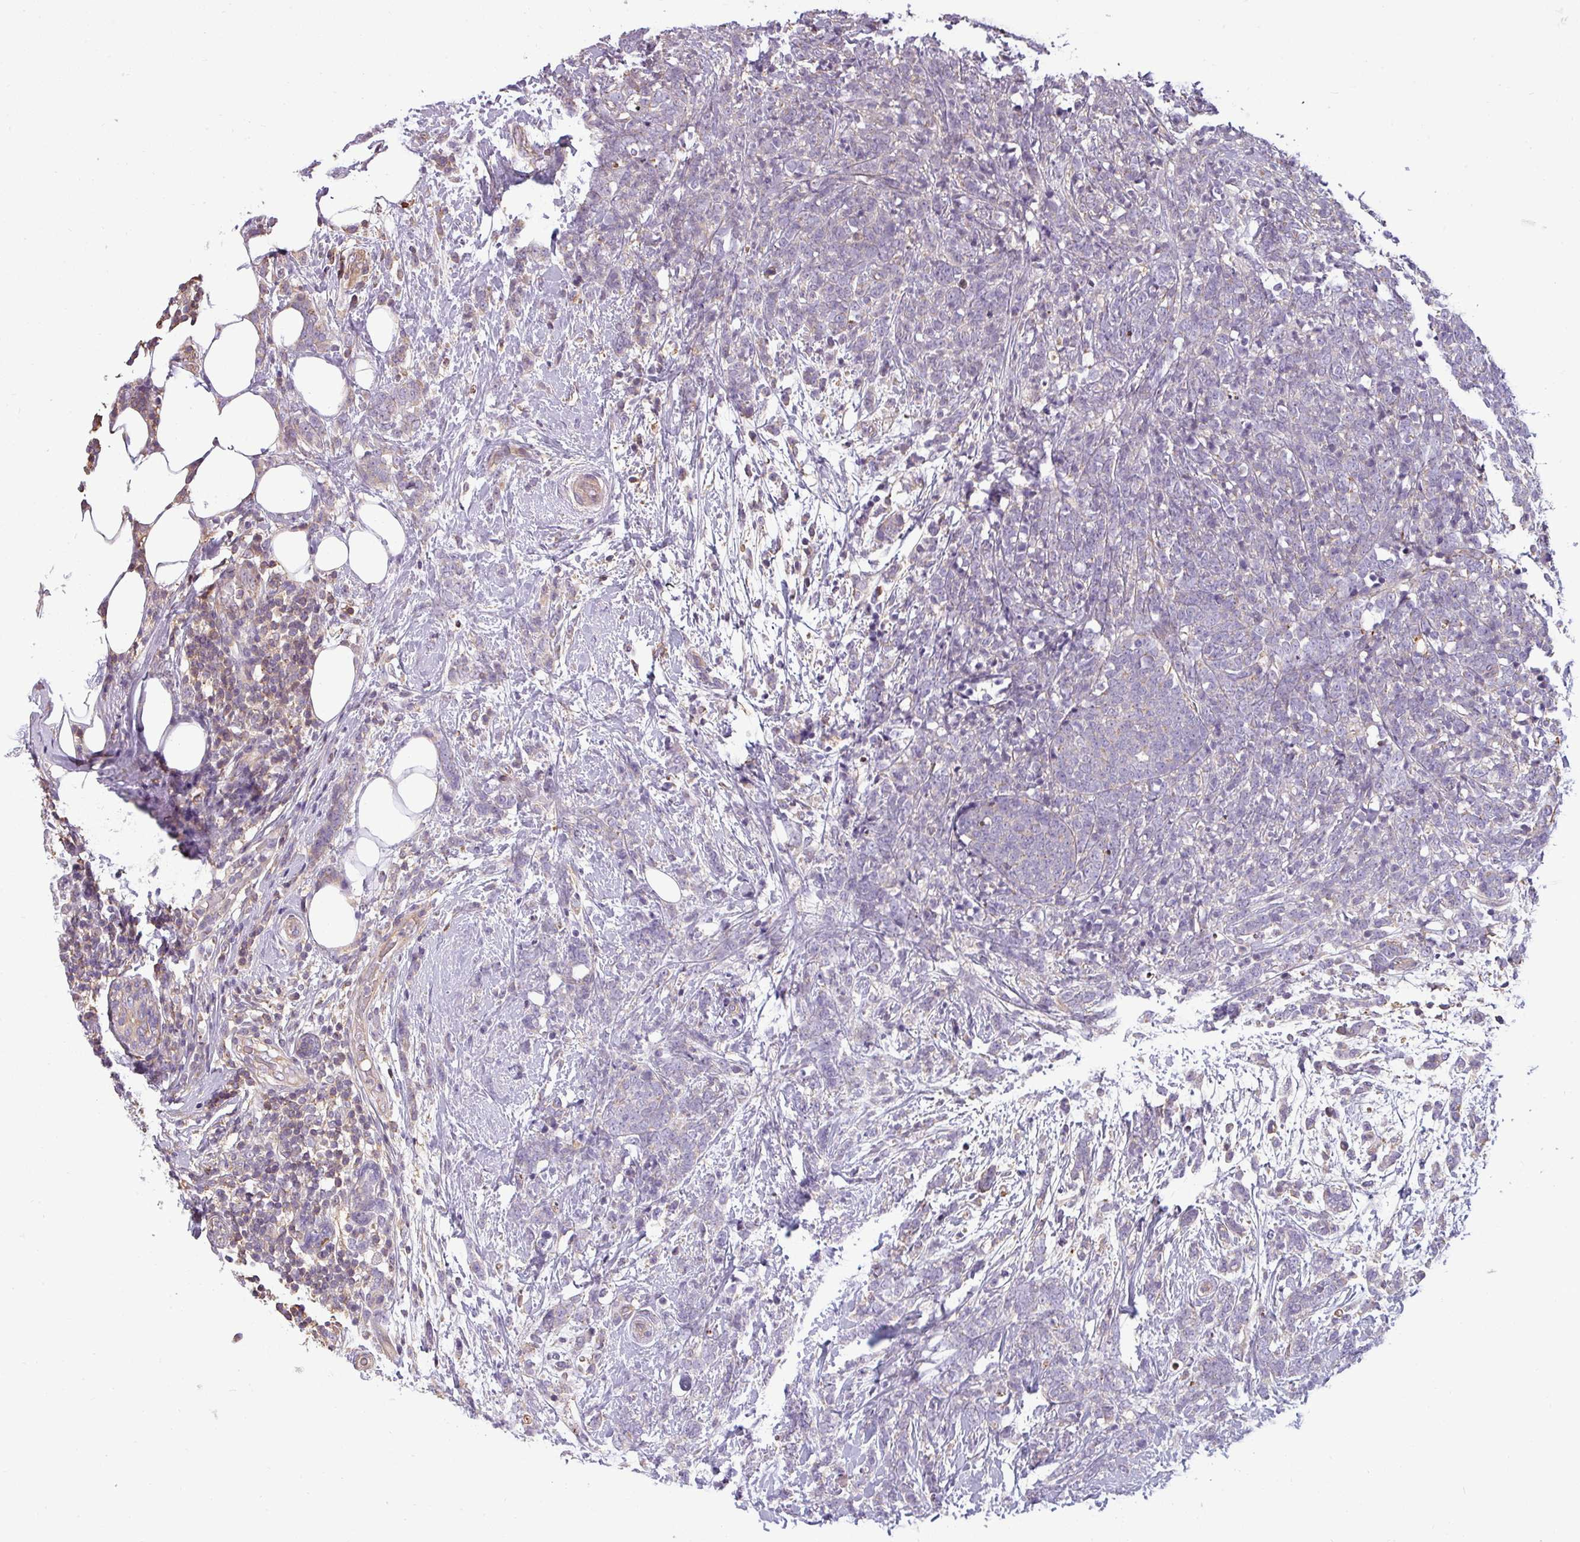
{"staining": {"intensity": "weak", "quantity": "<25%", "location": "cytoplasmic/membranous"}, "tissue": "breast cancer", "cell_type": "Tumor cells", "image_type": "cancer", "snomed": [{"axis": "morphology", "description": "Lobular carcinoma"}, {"axis": "topography", "description": "Breast"}], "caption": "The IHC micrograph has no significant positivity in tumor cells of breast cancer (lobular carcinoma) tissue.", "gene": "ZNF835", "patient": {"sex": "female", "age": 58}}